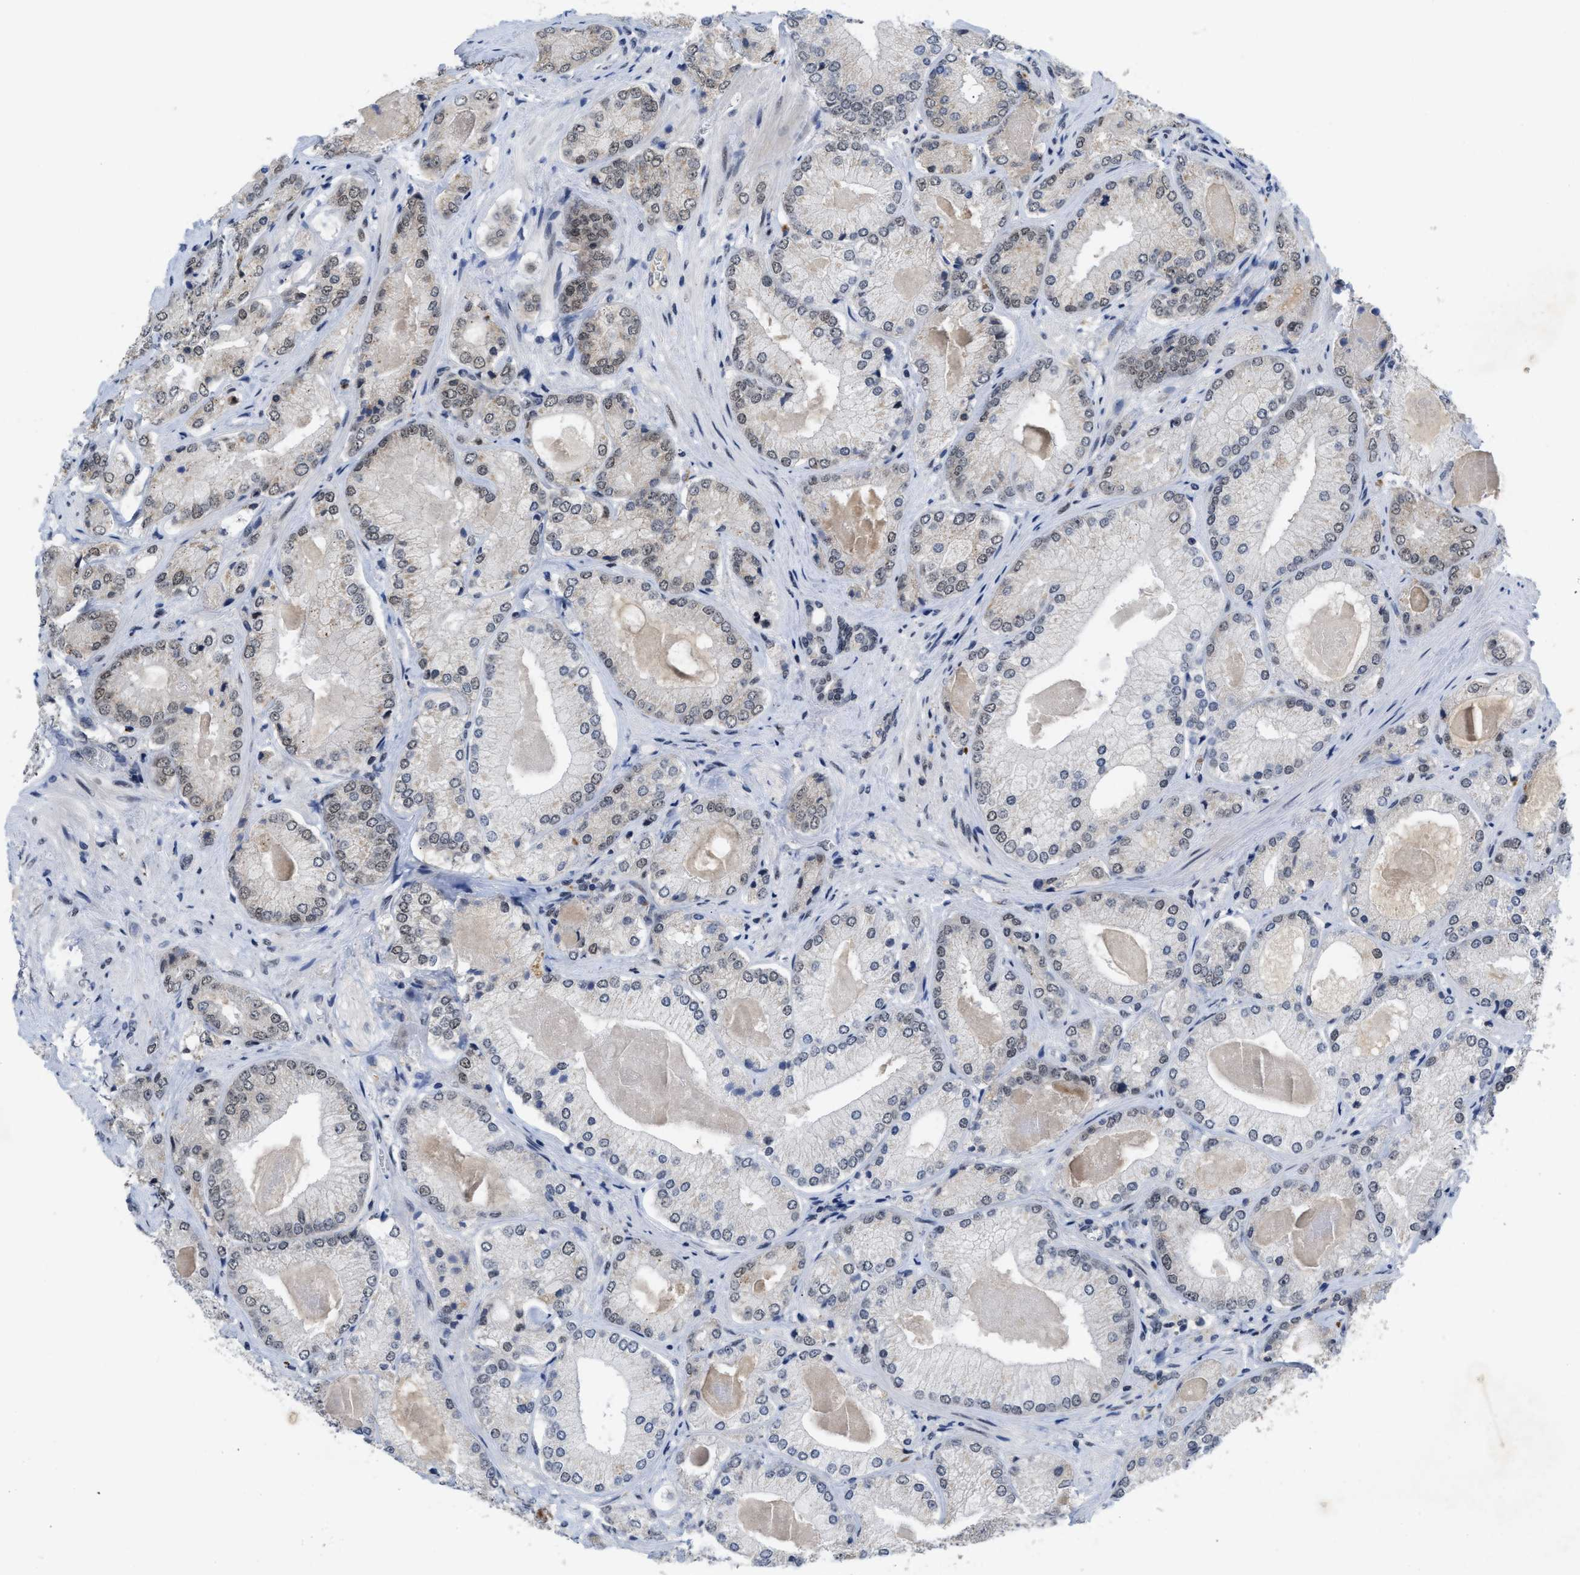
{"staining": {"intensity": "weak", "quantity": "<25%", "location": "nuclear"}, "tissue": "prostate cancer", "cell_type": "Tumor cells", "image_type": "cancer", "snomed": [{"axis": "morphology", "description": "Adenocarcinoma, Low grade"}, {"axis": "topography", "description": "Prostate"}], "caption": "An image of human low-grade adenocarcinoma (prostate) is negative for staining in tumor cells.", "gene": "ZNF346", "patient": {"sex": "male", "age": 65}}